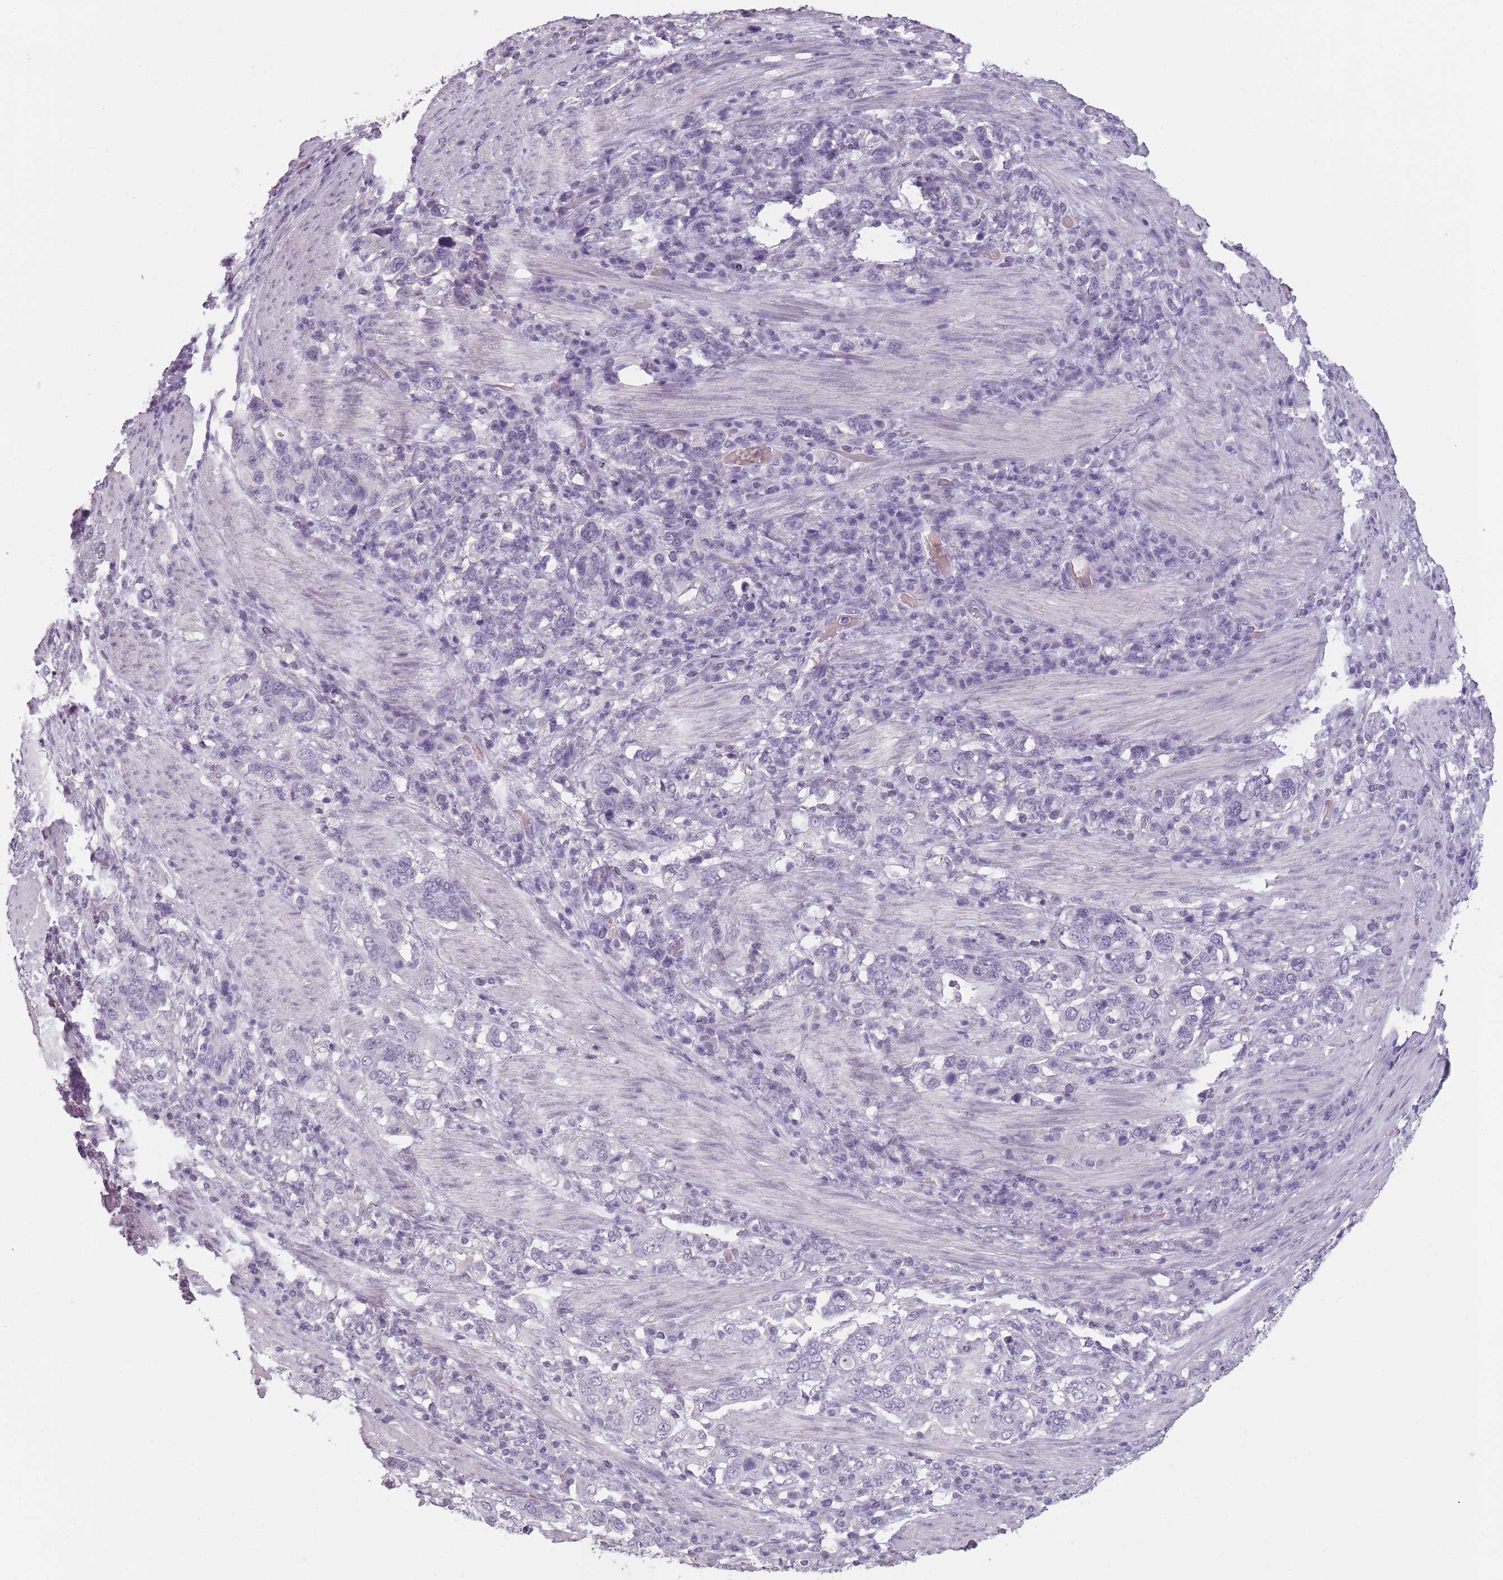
{"staining": {"intensity": "negative", "quantity": "none", "location": "none"}, "tissue": "stomach cancer", "cell_type": "Tumor cells", "image_type": "cancer", "snomed": [{"axis": "morphology", "description": "Adenocarcinoma, NOS"}, {"axis": "topography", "description": "Stomach, upper"}, {"axis": "topography", "description": "Stomach"}], "caption": "Immunohistochemistry of human stomach cancer (adenocarcinoma) reveals no expression in tumor cells.", "gene": "PIEZO1", "patient": {"sex": "male", "age": 62}}